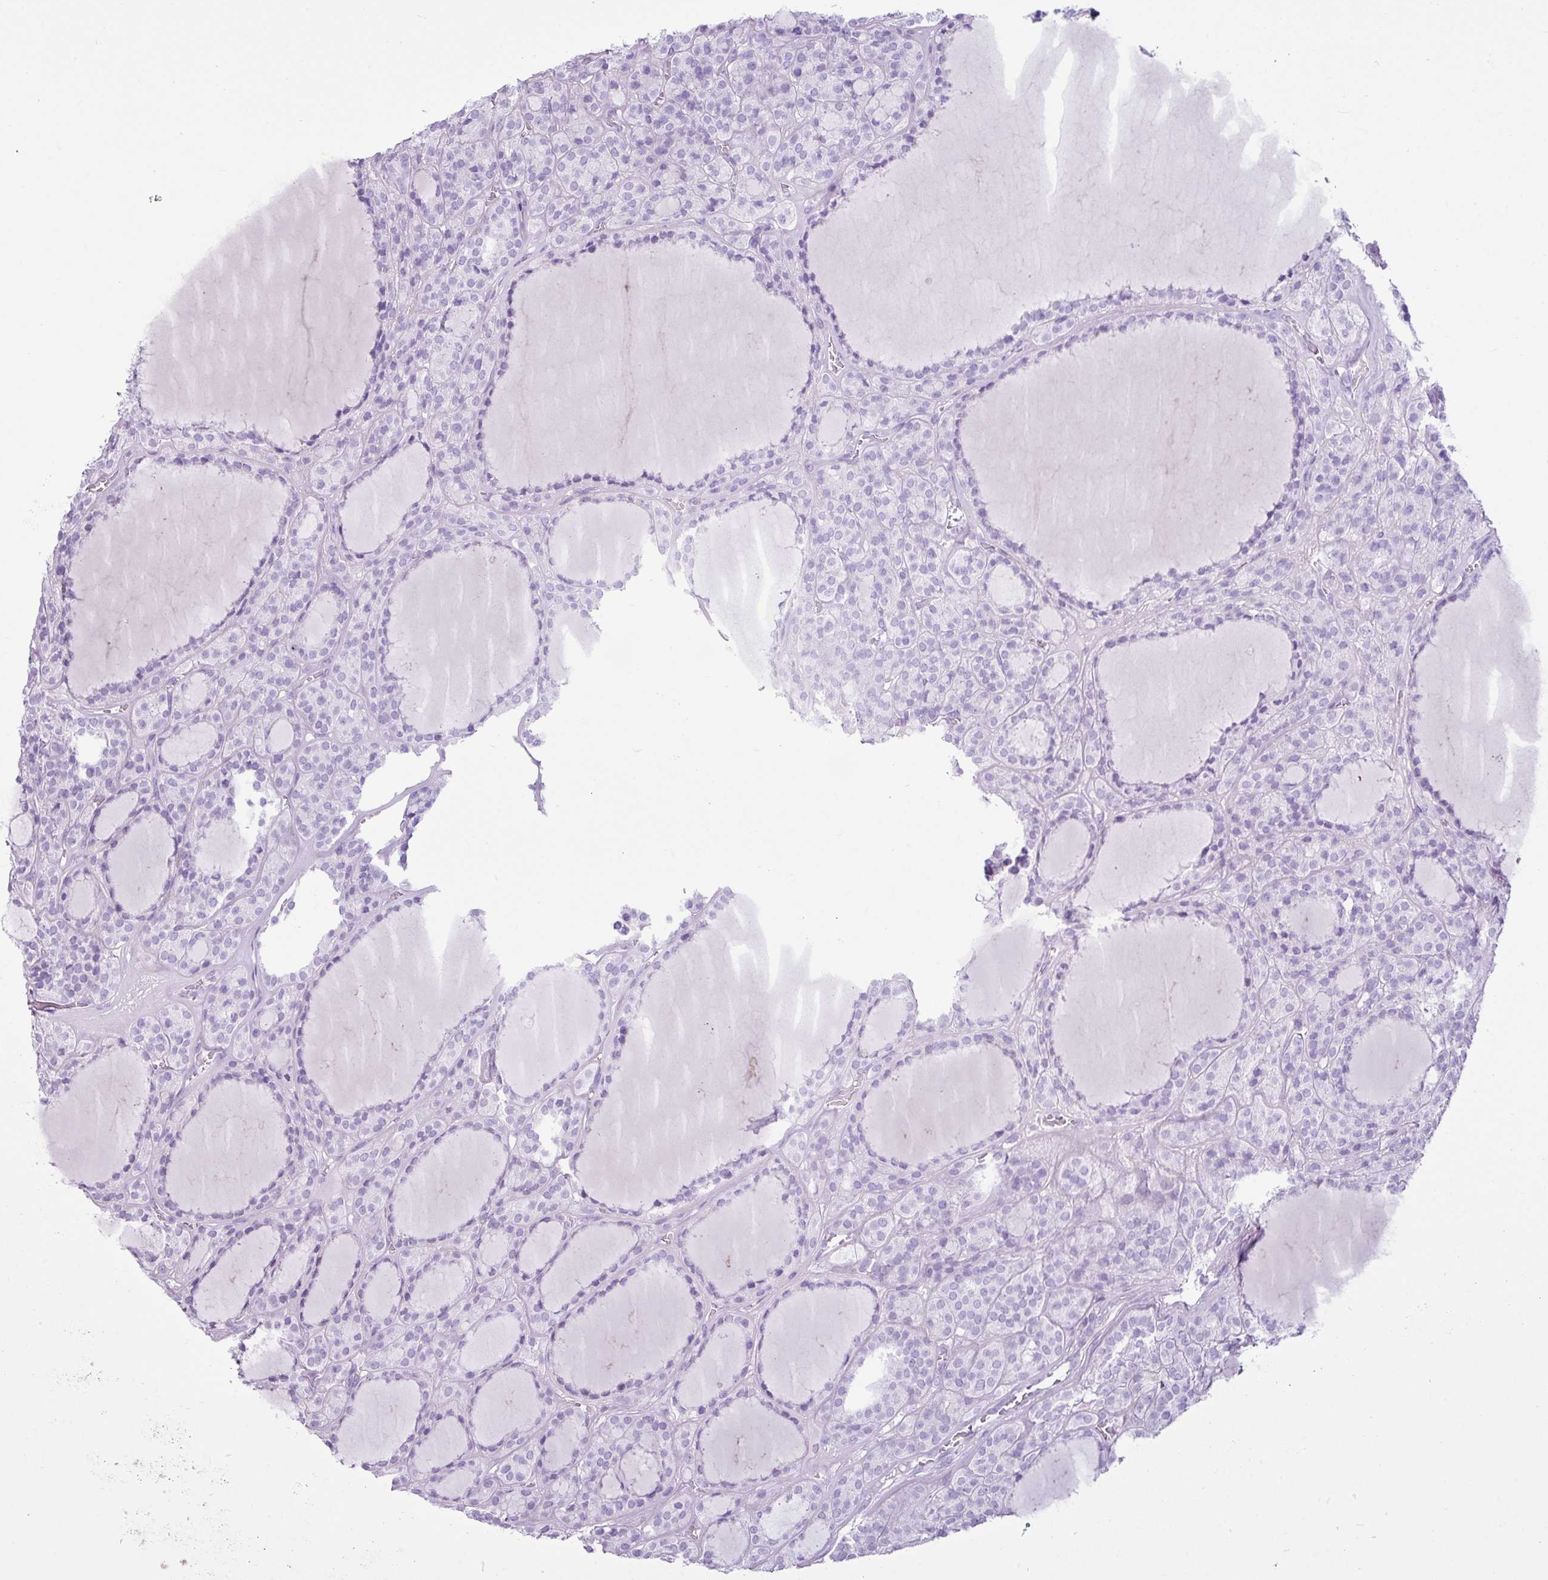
{"staining": {"intensity": "negative", "quantity": "none", "location": "none"}, "tissue": "thyroid cancer", "cell_type": "Tumor cells", "image_type": "cancer", "snomed": [{"axis": "morphology", "description": "Follicular adenoma carcinoma, NOS"}, {"axis": "topography", "description": "Thyroid gland"}], "caption": "IHC image of thyroid cancer stained for a protein (brown), which shows no expression in tumor cells. (DAB (3,3'-diaminobenzidine) immunohistochemistry (IHC) visualized using brightfield microscopy, high magnification).", "gene": "LILRB4", "patient": {"sex": "female", "age": 63}}